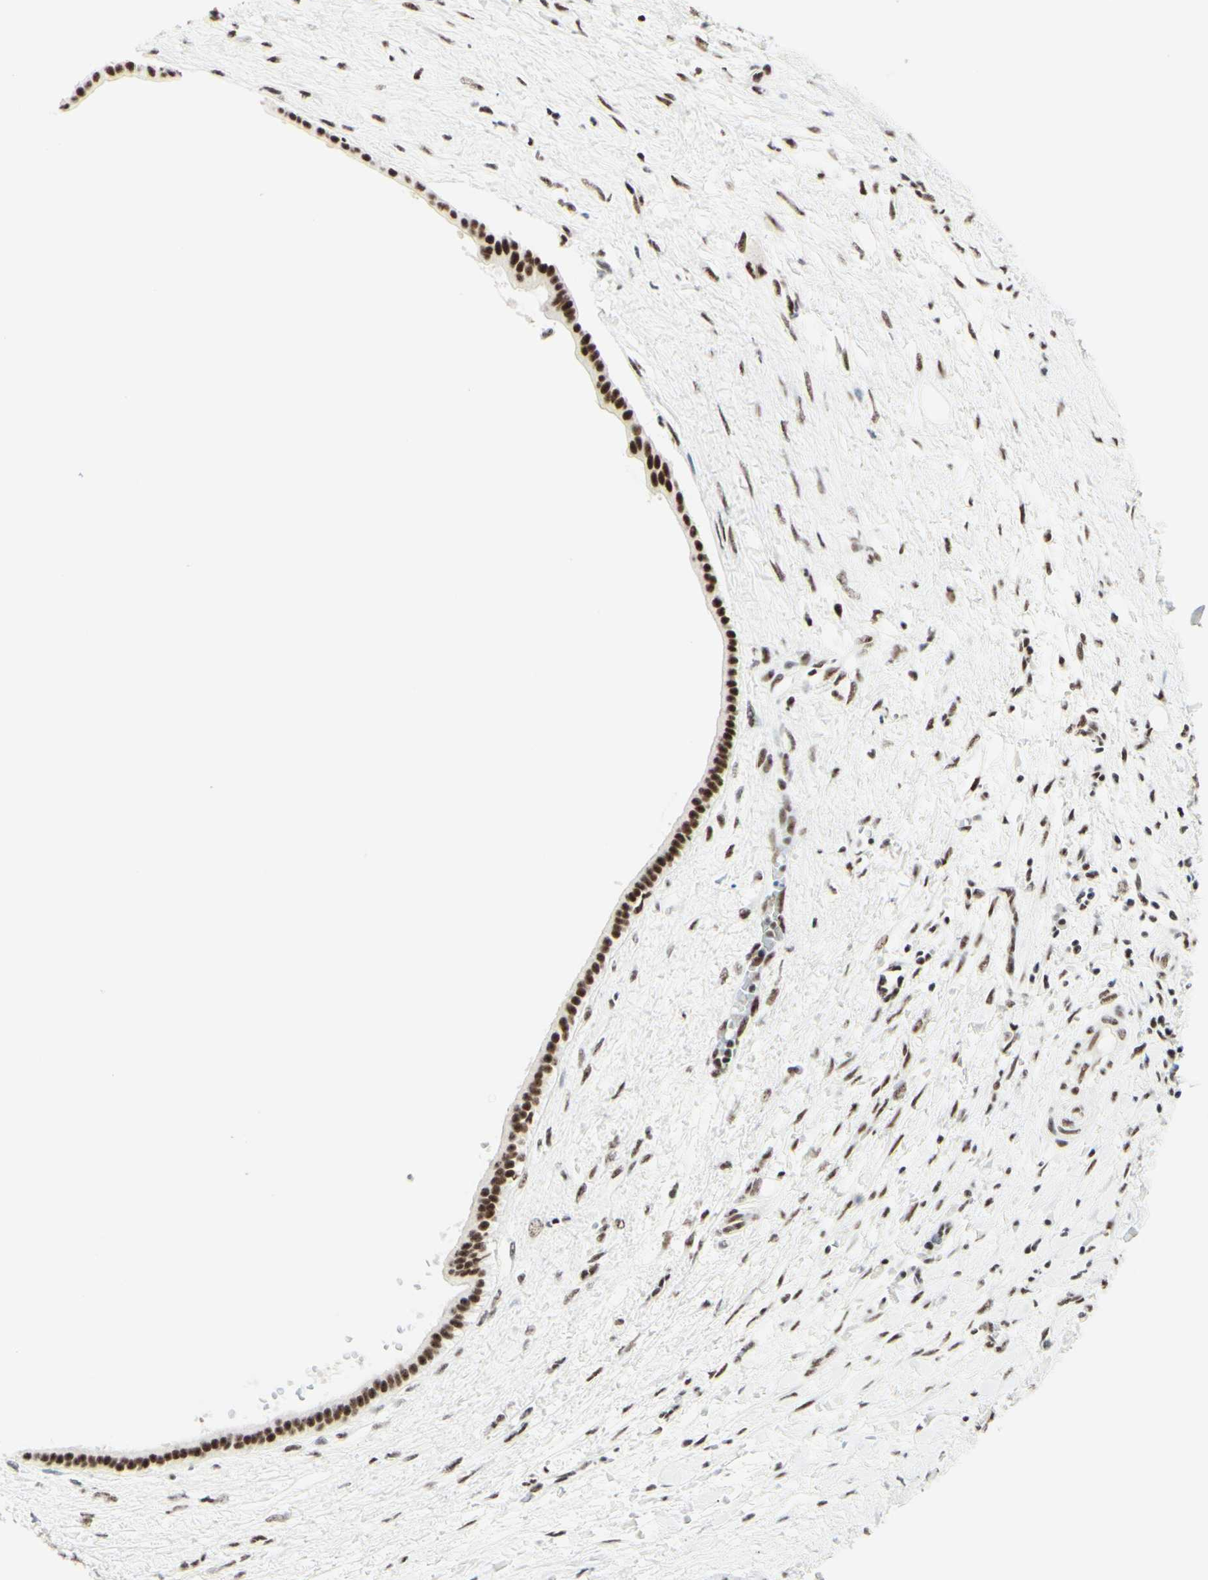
{"staining": {"intensity": "moderate", "quantity": ">75%", "location": "nuclear"}, "tissue": "liver cancer", "cell_type": "Tumor cells", "image_type": "cancer", "snomed": [{"axis": "morphology", "description": "Cholangiocarcinoma"}, {"axis": "topography", "description": "Liver"}], "caption": "Protein expression analysis of human liver cholangiocarcinoma reveals moderate nuclear expression in approximately >75% of tumor cells.", "gene": "WTAP", "patient": {"sex": "female", "age": 65}}